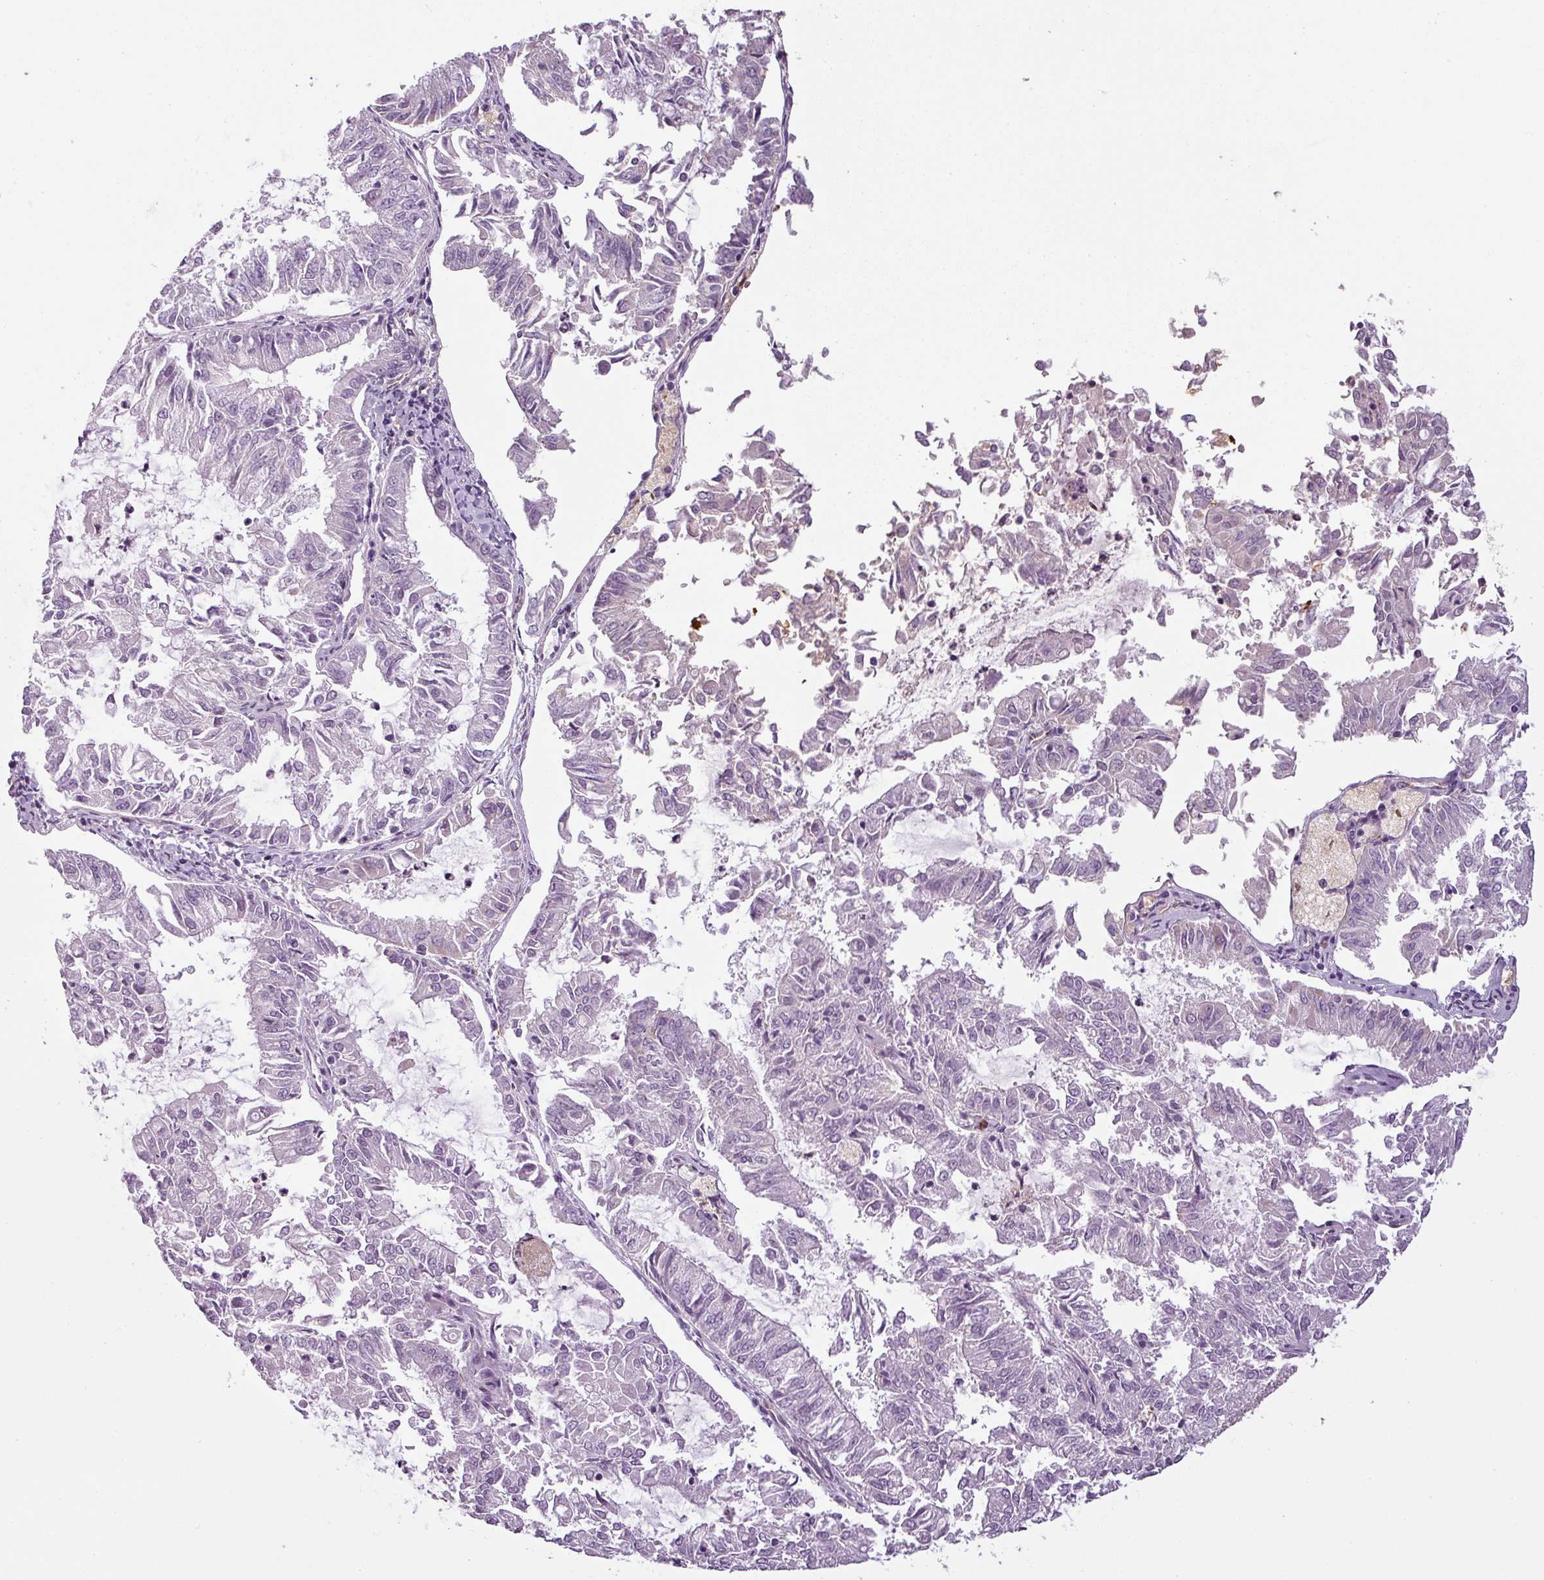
{"staining": {"intensity": "negative", "quantity": "none", "location": "none"}, "tissue": "endometrial cancer", "cell_type": "Tumor cells", "image_type": "cancer", "snomed": [{"axis": "morphology", "description": "Adenocarcinoma, NOS"}, {"axis": "topography", "description": "Endometrium"}], "caption": "Protein analysis of endometrial adenocarcinoma demonstrates no significant staining in tumor cells. (DAB IHC, high magnification).", "gene": "APOC1", "patient": {"sex": "female", "age": 57}}